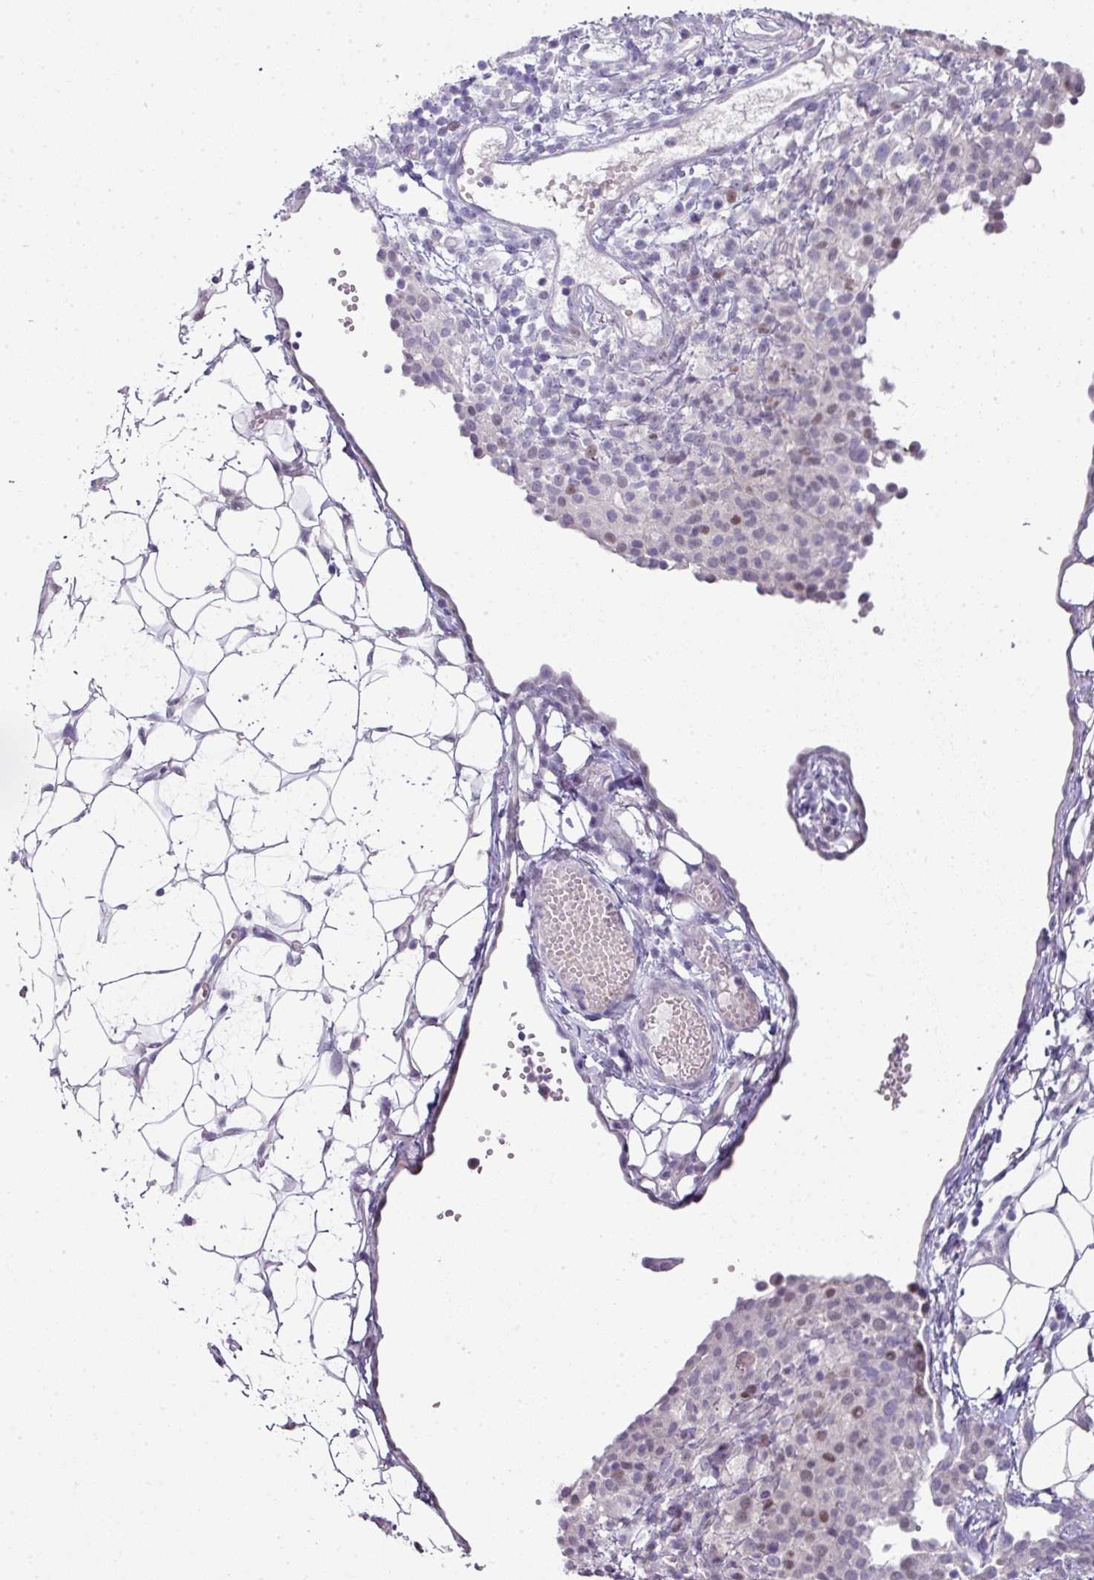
{"staining": {"intensity": "weak", "quantity": "<25%", "location": "nuclear"}, "tissue": "ovarian cancer", "cell_type": "Tumor cells", "image_type": "cancer", "snomed": [{"axis": "morphology", "description": "Carcinoma, endometroid"}, {"axis": "topography", "description": "Ovary"}], "caption": "This micrograph is of ovarian cancer (endometroid carcinoma) stained with IHC to label a protein in brown with the nuclei are counter-stained blue. There is no positivity in tumor cells.", "gene": "ANKRD18A", "patient": {"sex": "female", "age": 42}}